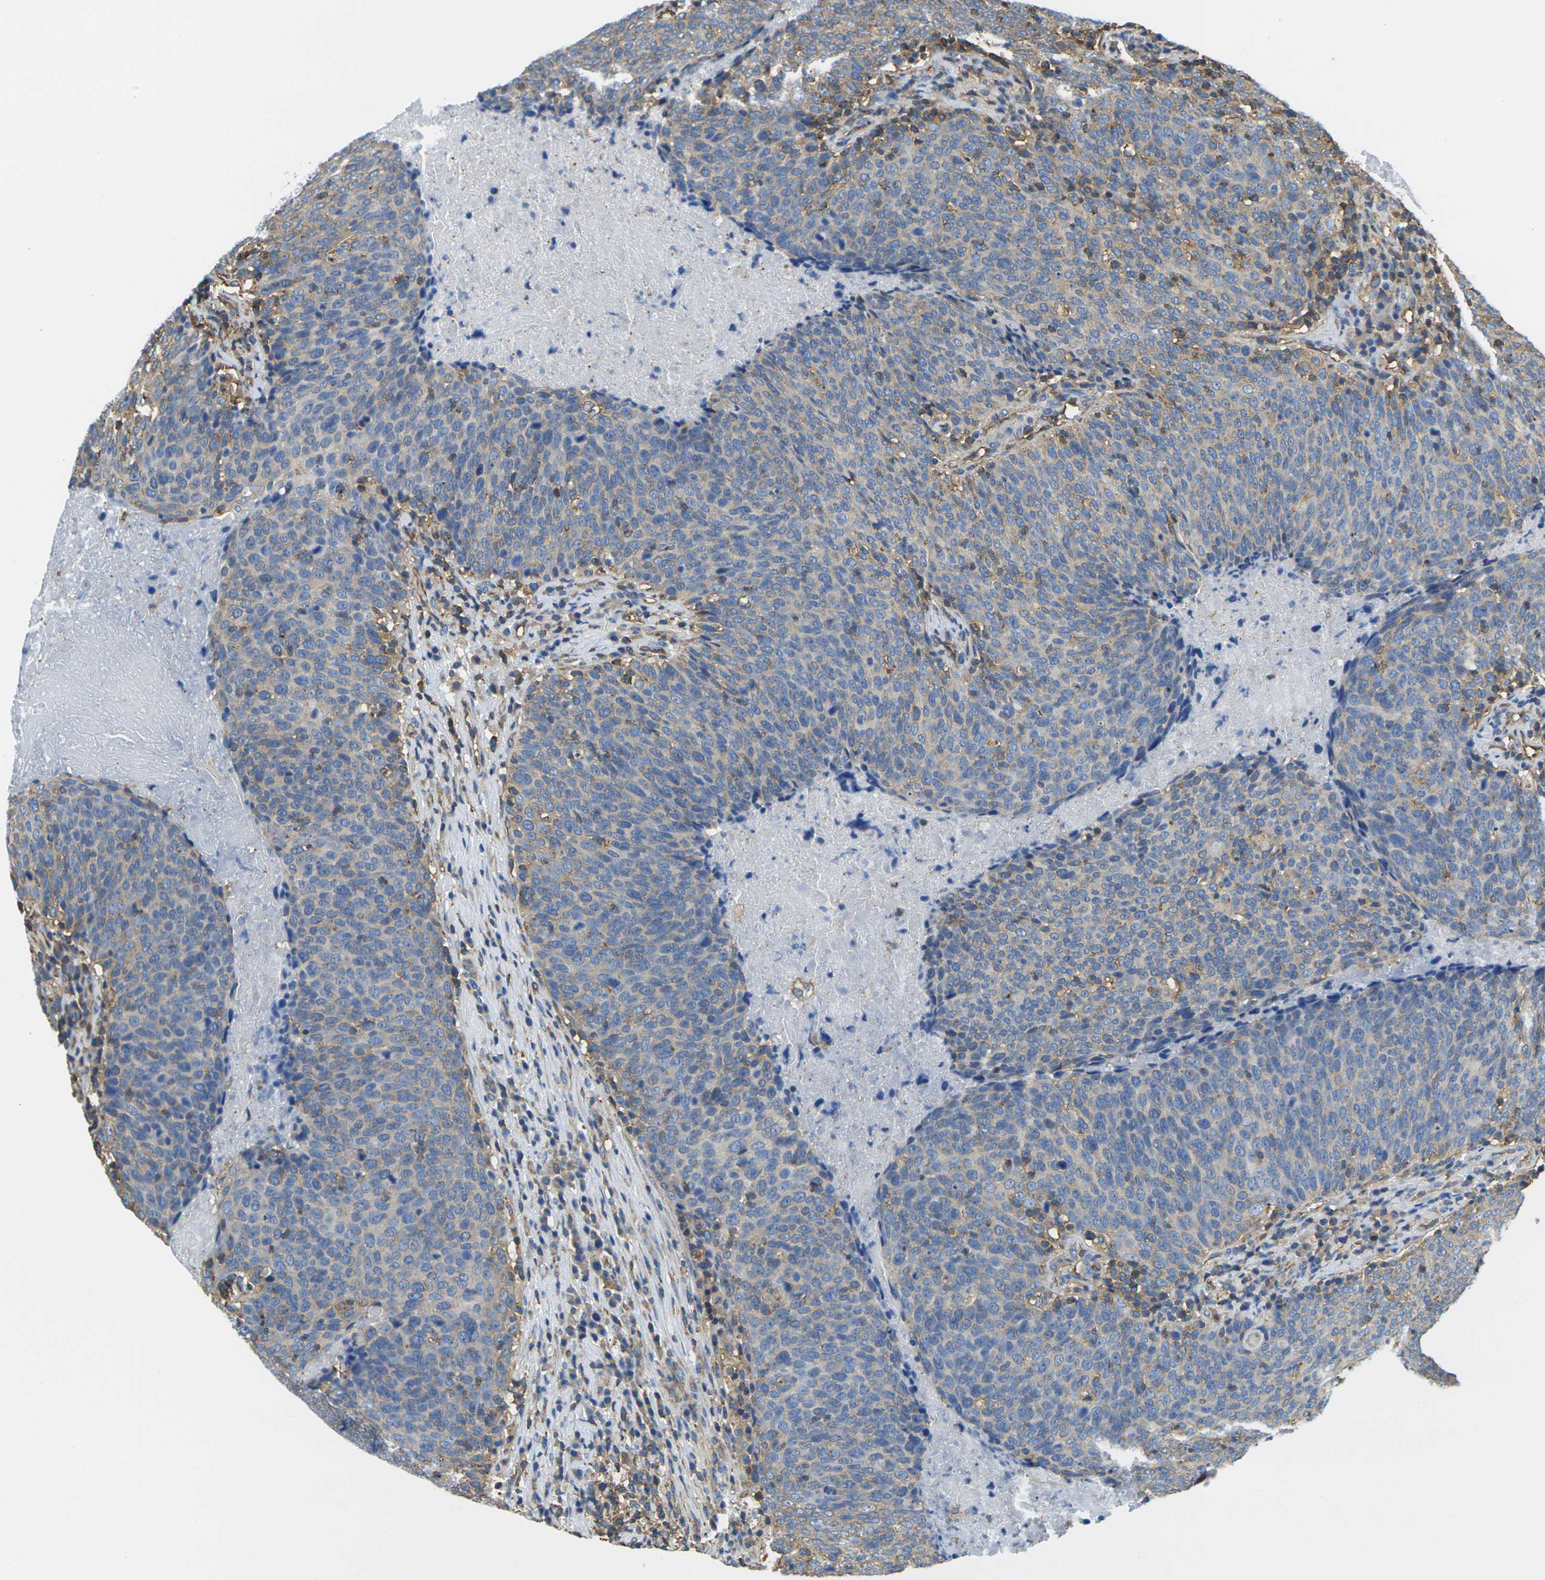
{"staining": {"intensity": "weak", "quantity": "<25%", "location": "cytoplasmic/membranous"}, "tissue": "head and neck cancer", "cell_type": "Tumor cells", "image_type": "cancer", "snomed": [{"axis": "morphology", "description": "Squamous cell carcinoma, NOS"}, {"axis": "morphology", "description": "Squamous cell carcinoma, metastatic, NOS"}, {"axis": "topography", "description": "Lymph node"}, {"axis": "topography", "description": "Head-Neck"}], "caption": "Immunohistochemistry of human head and neck cancer demonstrates no expression in tumor cells. The staining is performed using DAB brown chromogen with nuclei counter-stained in using hematoxylin.", "gene": "FAM110D", "patient": {"sex": "male", "age": 62}}